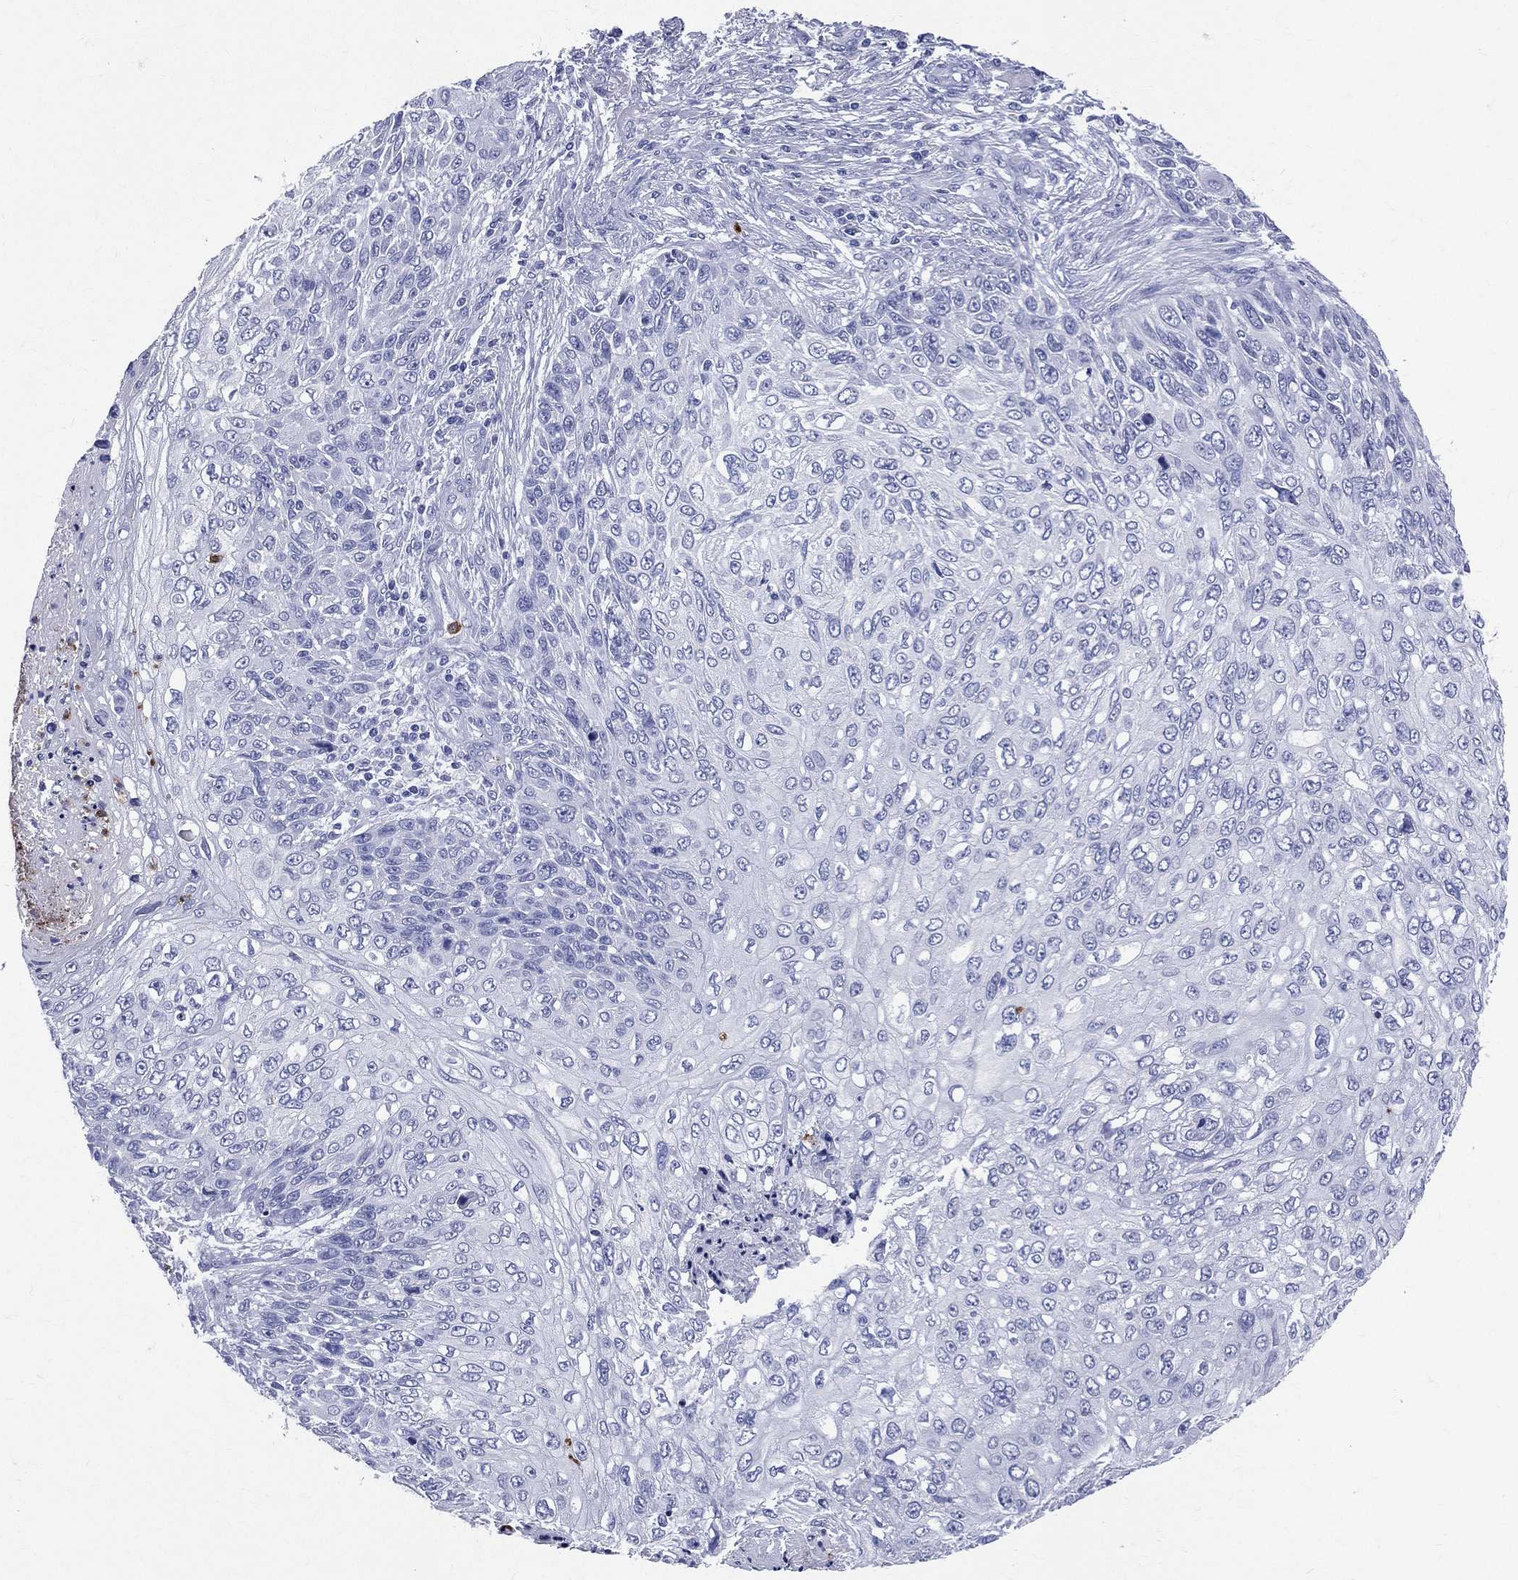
{"staining": {"intensity": "negative", "quantity": "none", "location": "none"}, "tissue": "skin cancer", "cell_type": "Tumor cells", "image_type": "cancer", "snomed": [{"axis": "morphology", "description": "Squamous cell carcinoma, NOS"}, {"axis": "topography", "description": "Skin"}], "caption": "Micrograph shows no protein staining in tumor cells of skin squamous cell carcinoma tissue.", "gene": "PGLYRP1", "patient": {"sex": "male", "age": 92}}